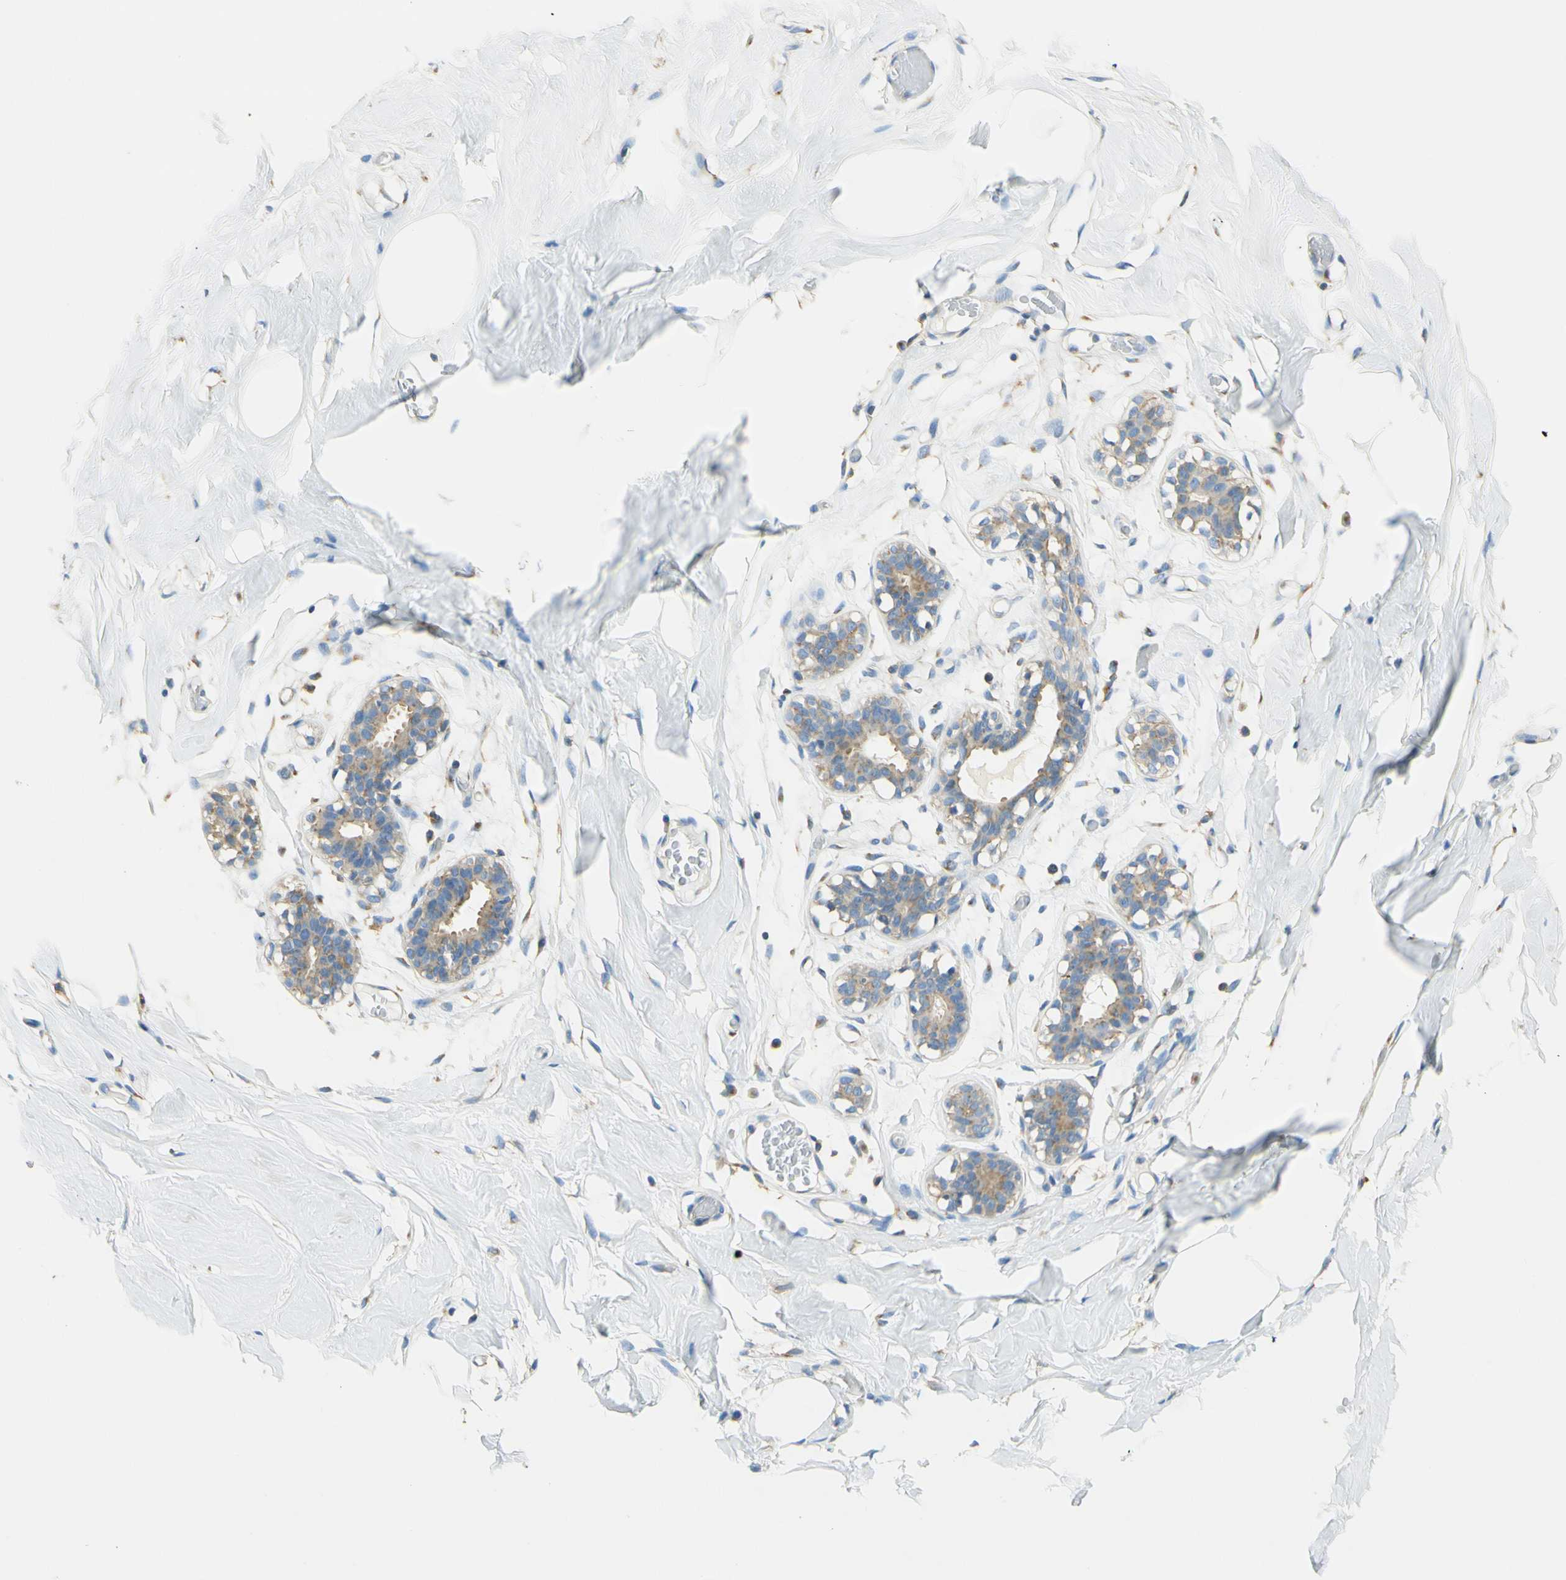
{"staining": {"intensity": "negative", "quantity": "none", "location": "none"}, "tissue": "adipose tissue", "cell_type": "Adipocytes", "image_type": "normal", "snomed": [{"axis": "morphology", "description": "Normal tissue, NOS"}, {"axis": "topography", "description": "Breast"}, {"axis": "topography", "description": "Adipose tissue"}], "caption": "Immunohistochemistry image of benign human adipose tissue stained for a protein (brown), which exhibits no staining in adipocytes. (DAB (3,3'-diaminobenzidine) immunohistochemistry (IHC), high magnification).", "gene": "CLTC", "patient": {"sex": "female", "age": 25}}